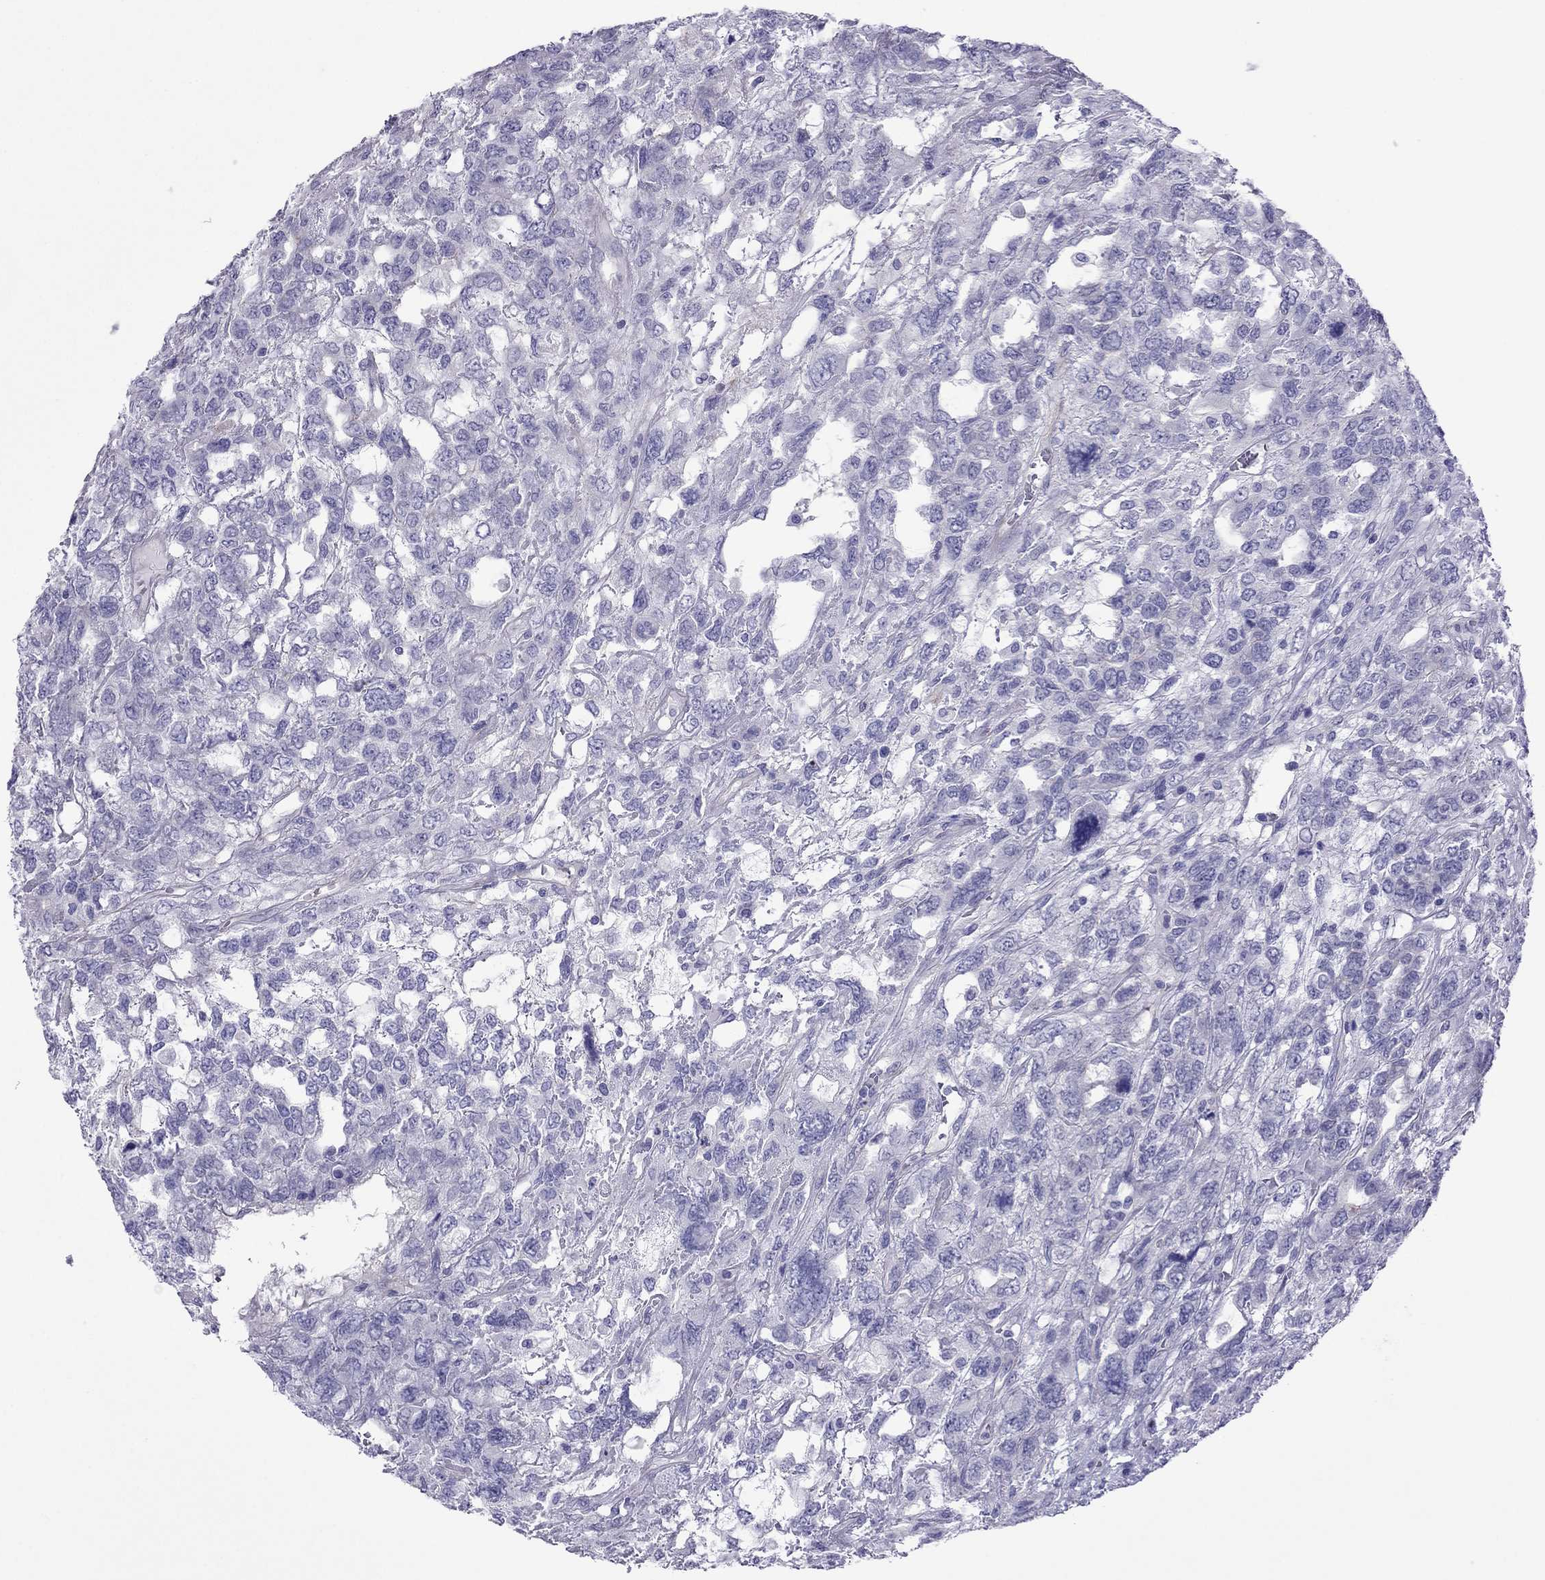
{"staining": {"intensity": "negative", "quantity": "none", "location": "none"}, "tissue": "testis cancer", "cell_type": "Tumor cells", "image_type": "cancer", "snomed": [{"axis": "morphology", "description": "Seminoma, NOS"}, {"axis": "topography", "description": "Testis"}], "caption": "Micrograph shows no protein expression in tumor cells of testis seminoma tissue. (Stains: DAB immunohistochemistry with hematoxylin counter stain, Microscopy: brightfield microscopy at high magnification).", "gene": "MYL11", "patient": {"sex": "male", "age": 52}}